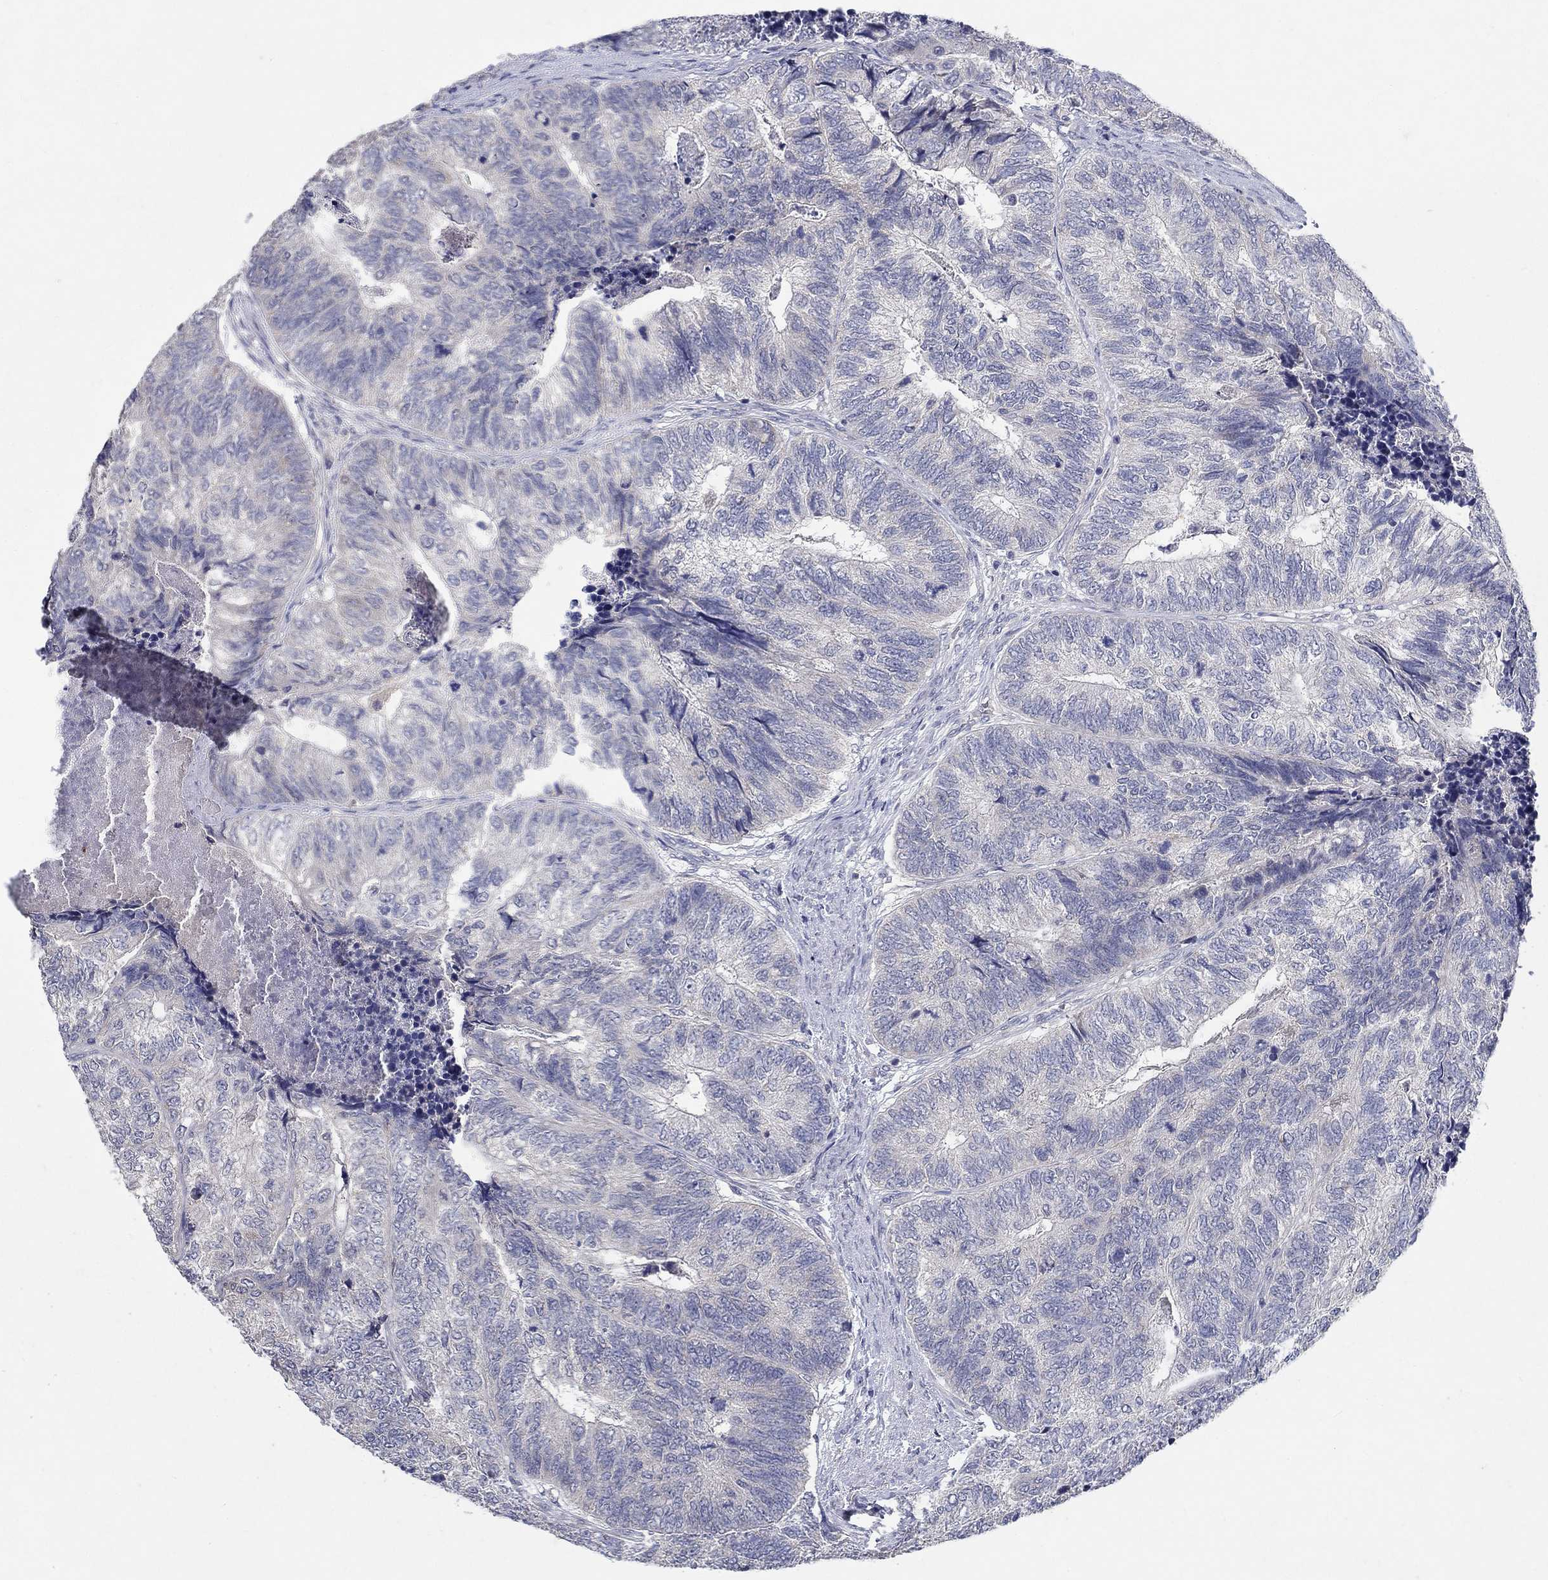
{"staining": {"intensity": "negative", "quantity": "none", "location": "none"}, "tissue": "colorectal cancer", "cell_type": "Tumor cells", "image_type": "cancer", "snomed": [{"axis": "morphology", "description": "Adenocarcinoma, NOS"}, {"axis": "topography", "description": "Colon"}], "caption": "Immunohistochemical staining of human colorectal cancer (adenocarcinoma) displays no significant positivity in tumor cells.", "gene": "PROZ", "patient": {"sex": "female", "age": 67}}